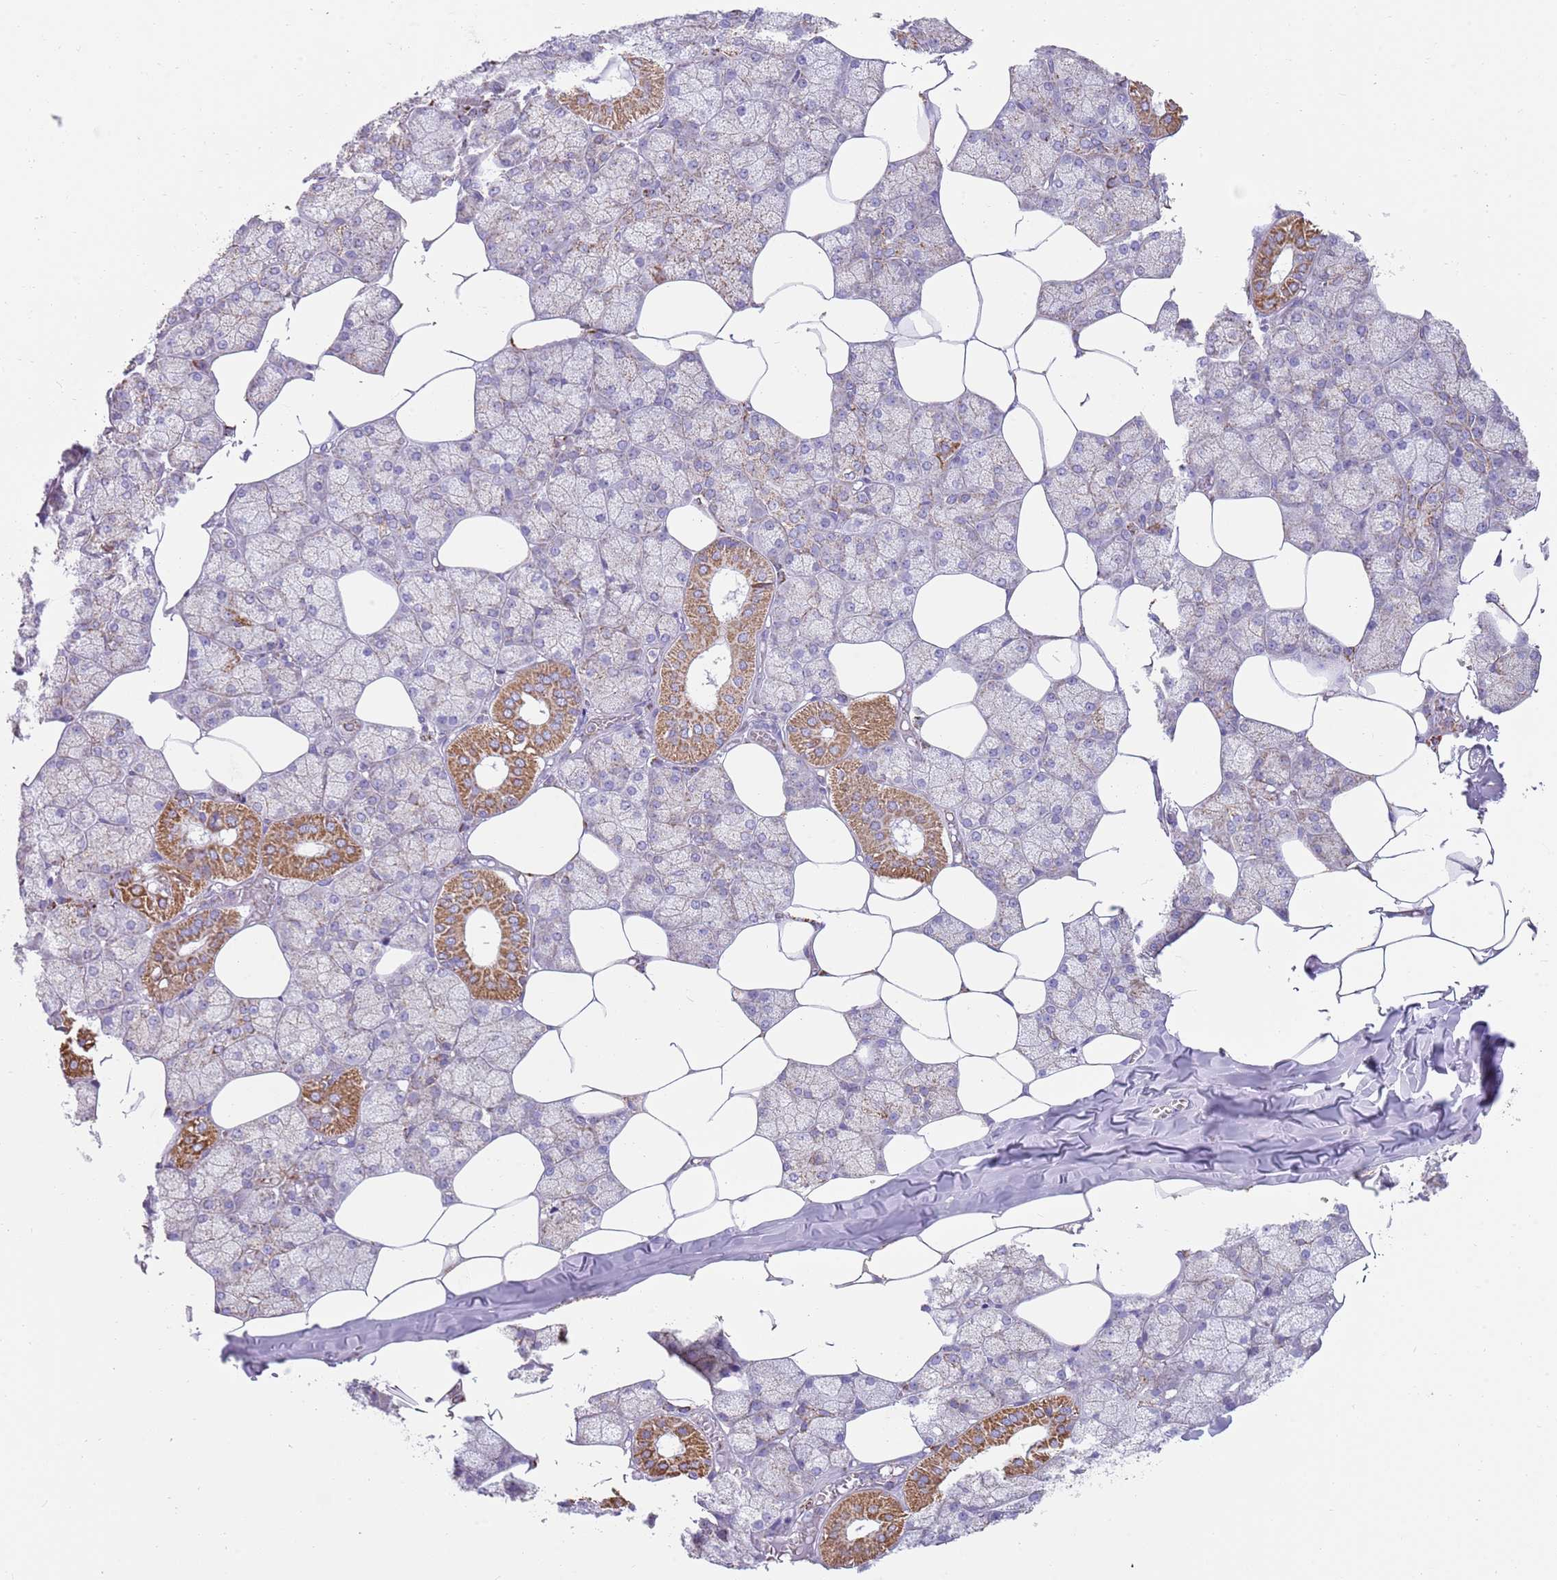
{"staining": {"intensity": "moderate", "quantity": "25%-75%", "location": "cytoplasmic/membranous"}, "tissue": "salivary gland", "cell_type": "Glandular cells", "image_type": "normal", "snomed": [{"axis": "morphology", "description": "Normal tissue, NOS"}, {"axis": "topography", "description": "Salivary gland"}], "caption": "The immunohistochemical stain highlights moderate cytoplasmic/membranous expression in glandular cells of unremarkable salivary gland. The protein is shown in brown color, while the nuclei are stained blue.", "gene": "TTLL1", "patient": {"sex": "male", "age": 62}}